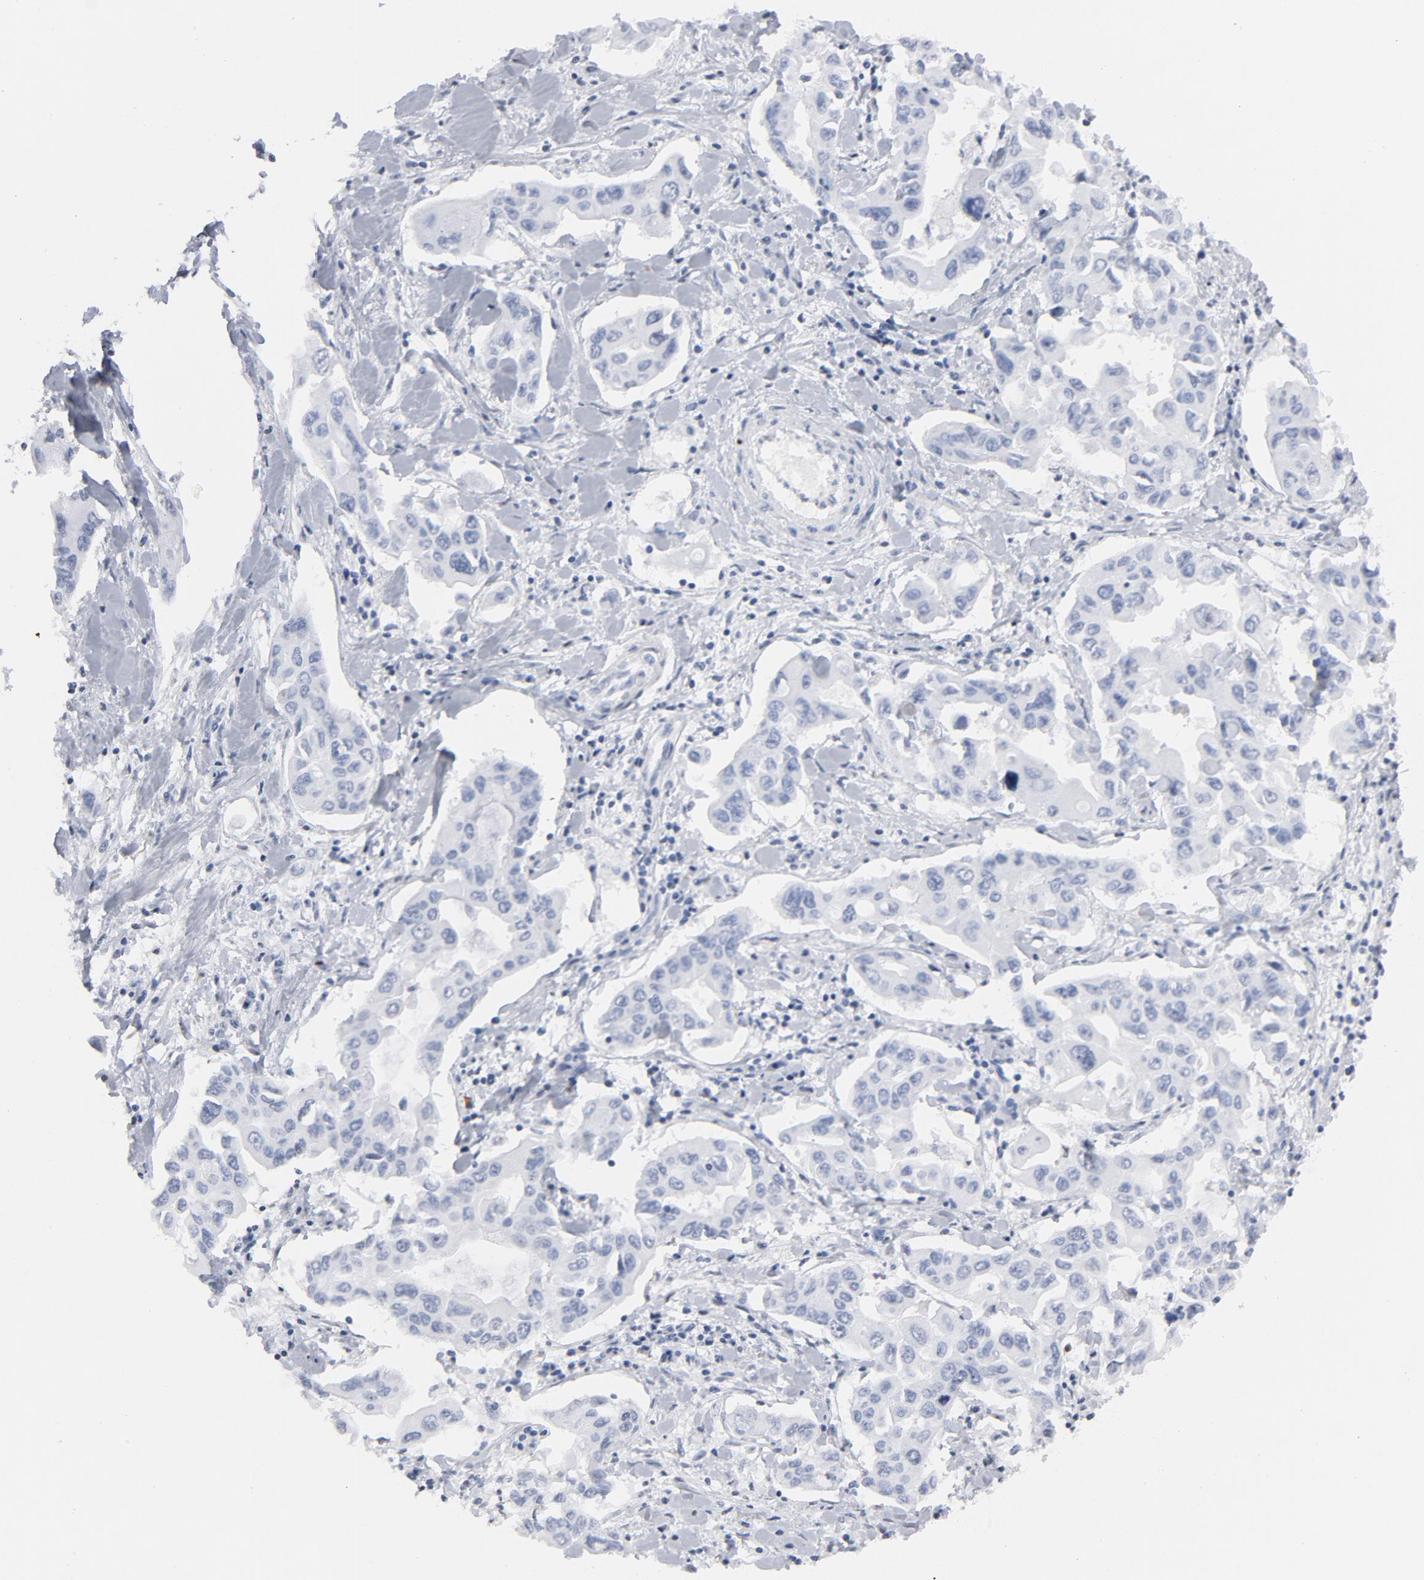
{"staining": {"intensity": "negative", "quantity": "none", "location": "none"}, "tissue": "lung cancer", "cell_type": "Tumor cells", "image_type": "cancer", "snomed": [{"axis": "morphology", "description": "Adenocarcinoma, NOS"}, {"axis": "topography", "description": "Lymph node"}, {"axis": "topography", "description": "Lung"}], "caption": "Adenocarcinoma (lung) was stained to show a protein in brown. There is no significant staining in tumor cells.", "gene": "H2AC12", "patient": {"sex": "male", "age": 64}}